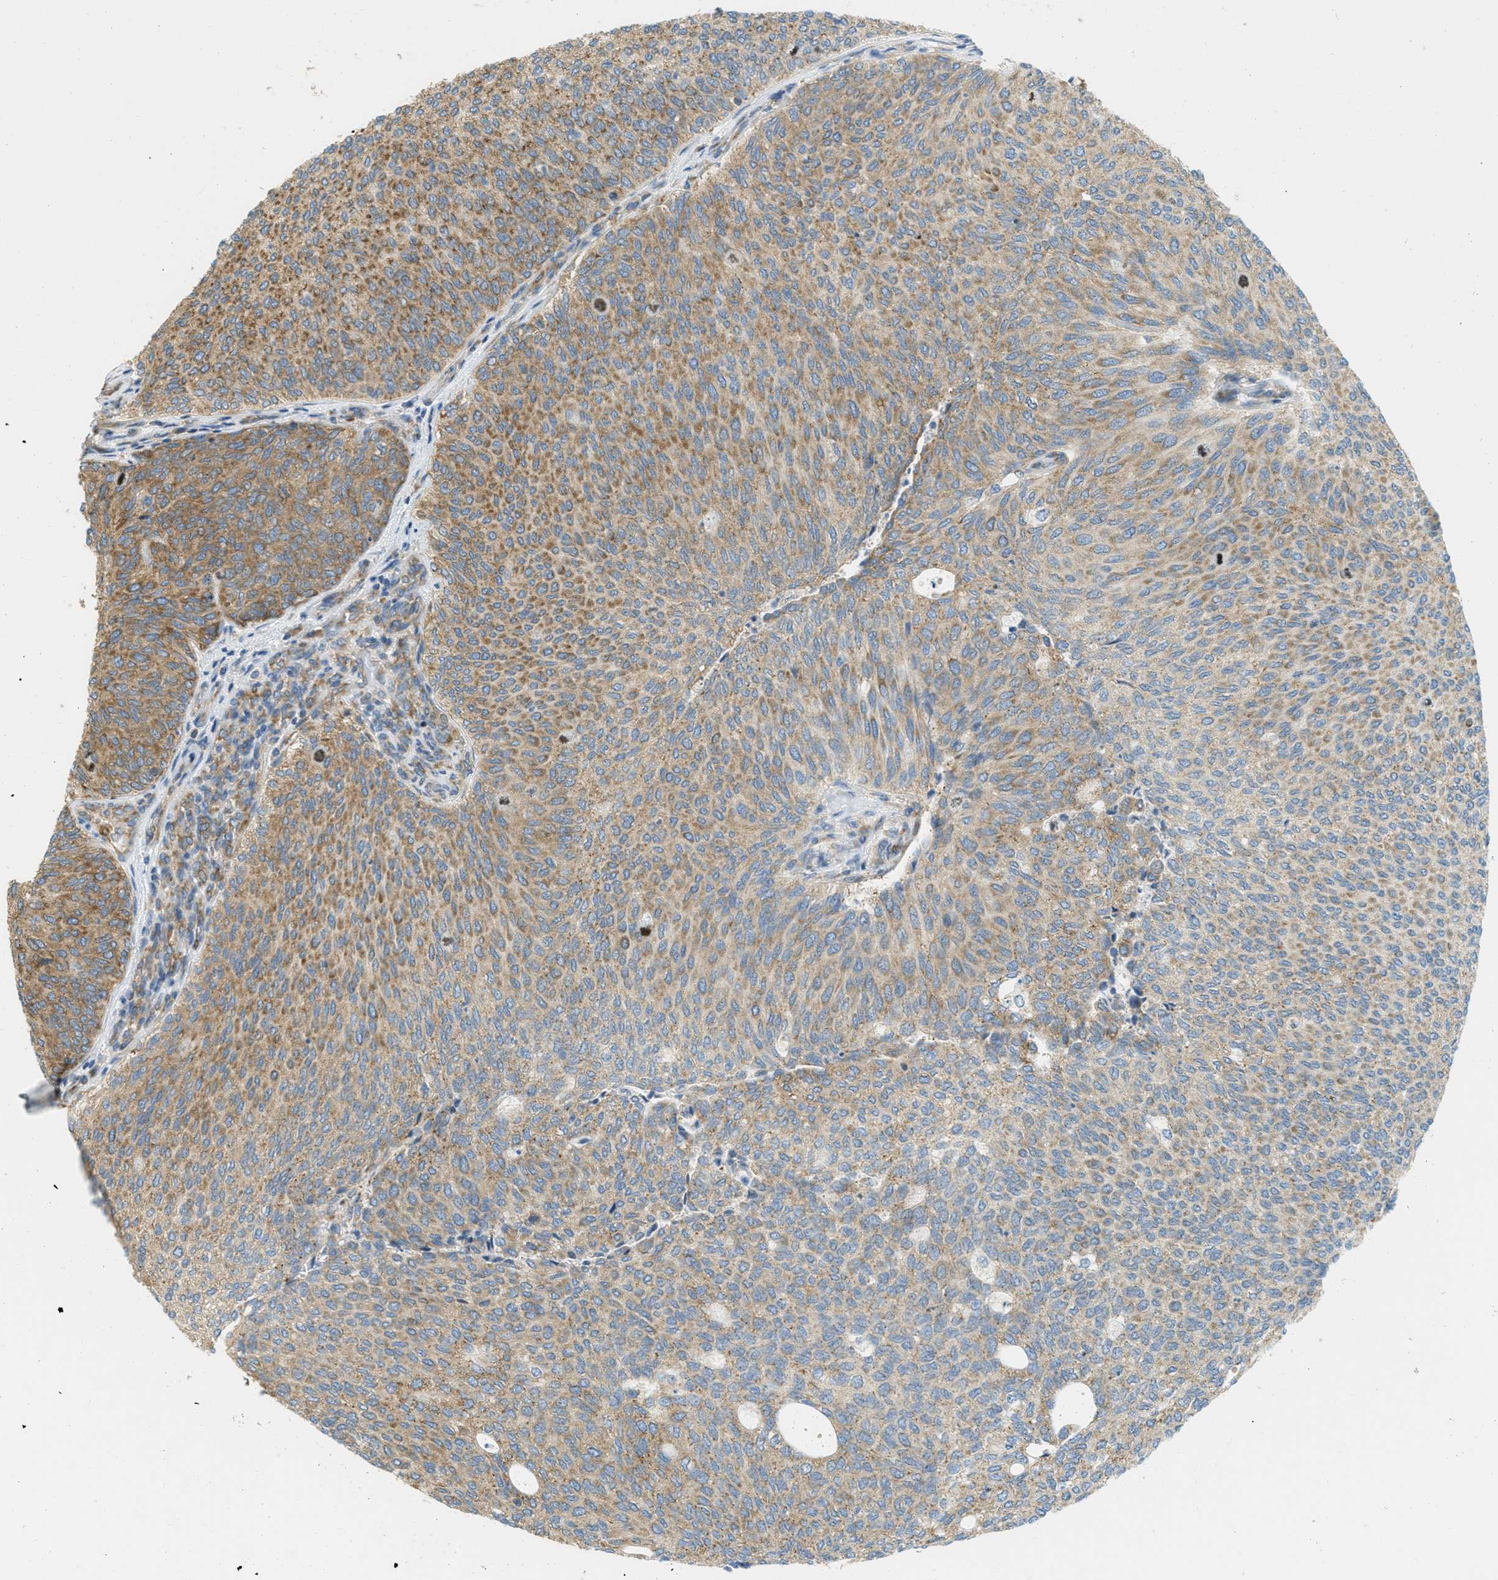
{"staining": {"intensity": "moderate", "quantity": "25%-75%", "location": "cytoplasmic/membranous"}, "tissue": "urothelial cancer", "cell_type": "Tumor cells", "image_type": "cancer", "snomed": [{"axis": "morphology", "description": "Urothelial carcinoma, Low grade"}, {"axis": "topography", "description": "Urinary bladder"}], "caption": "Protein staining by IHC shows moderate cytoplasmic/membranous staining in about 25%-75% of tumor cells in low-grade urothelial carcinoma.", "gene": "ABCF1", "patient": {"sex": "female", "age": 79}}